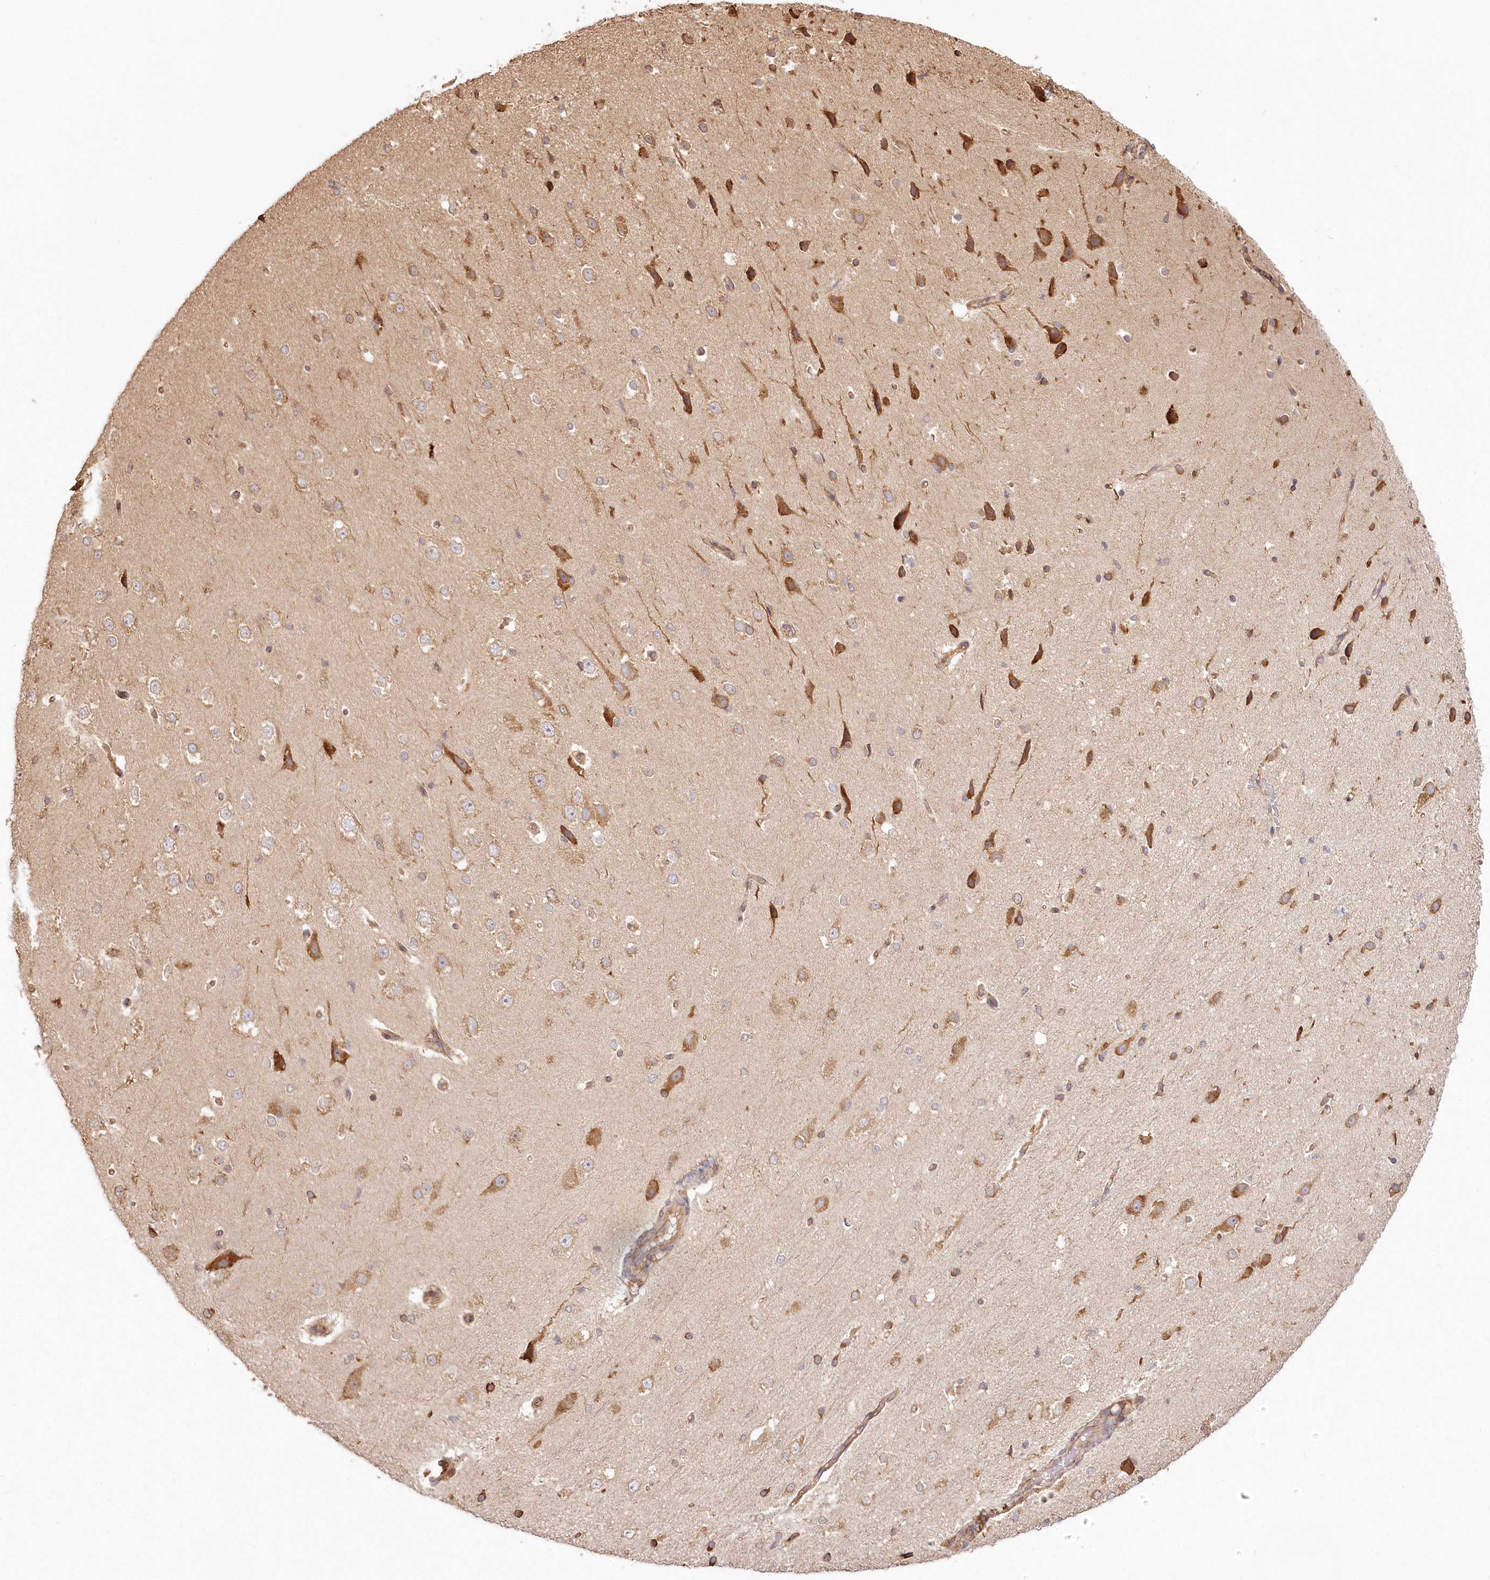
{"staining": {"intensity": "moderate", "quantity": ">75%", "location": "cytoplasmic/membranous"}, "tissue": "cerebral cortex", "cell_type": "Endothelial cells", "image_type": "normal", "snomed": [{"axis": "morphology", "description": "Normal tissue, NOS"}, {"axis": "morphology", "description": "Developmental malformation"}, {"axis": "topography", "description": "Cerebral cortex"}], "caption": "Brown immunohistochemical staining in normal human cerebral cortex reveals moderate cytoplasmic/membranous positivity in approximately >75% of endothelial cells.", "gene": "FAM13A", "patient": {"sex": "female", "age": 30}}